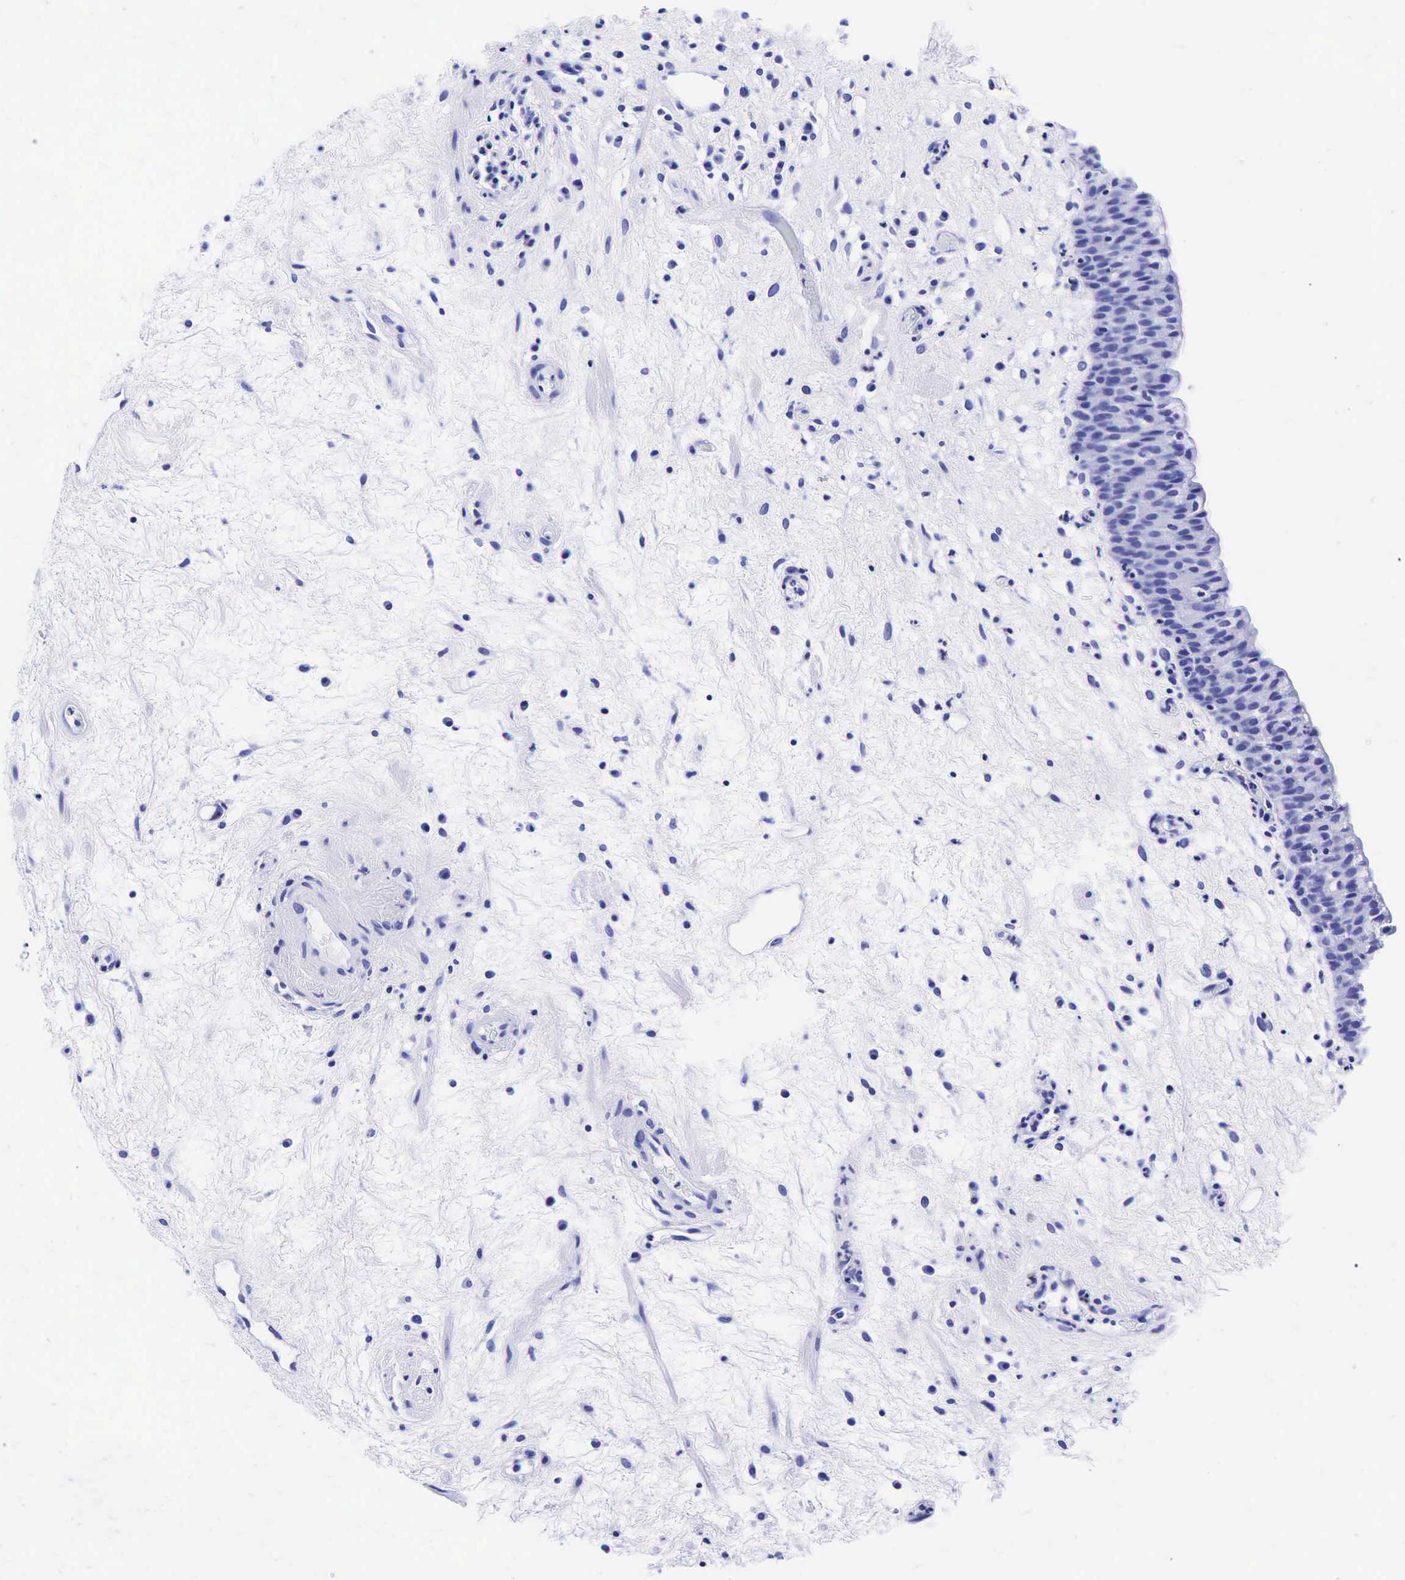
{"staining": {"intensity": "negative", "quantity": "none", "location": "none"}, "tissue": "urinary bladder", "cell_type": "Urothelial cells", "image_type": "normal", "snomed": [{"axis": "morphology", "description": "Normal tissue, NOS"}, {"axis": "topography", "description": "Urinary bladder"}], "caption": "This is an IHC photomicrograph of benign urinary bladder. There is no positivity in urothelial cells.", "gene": "GAST", "patient": {"sex": "male", "age": 48}}